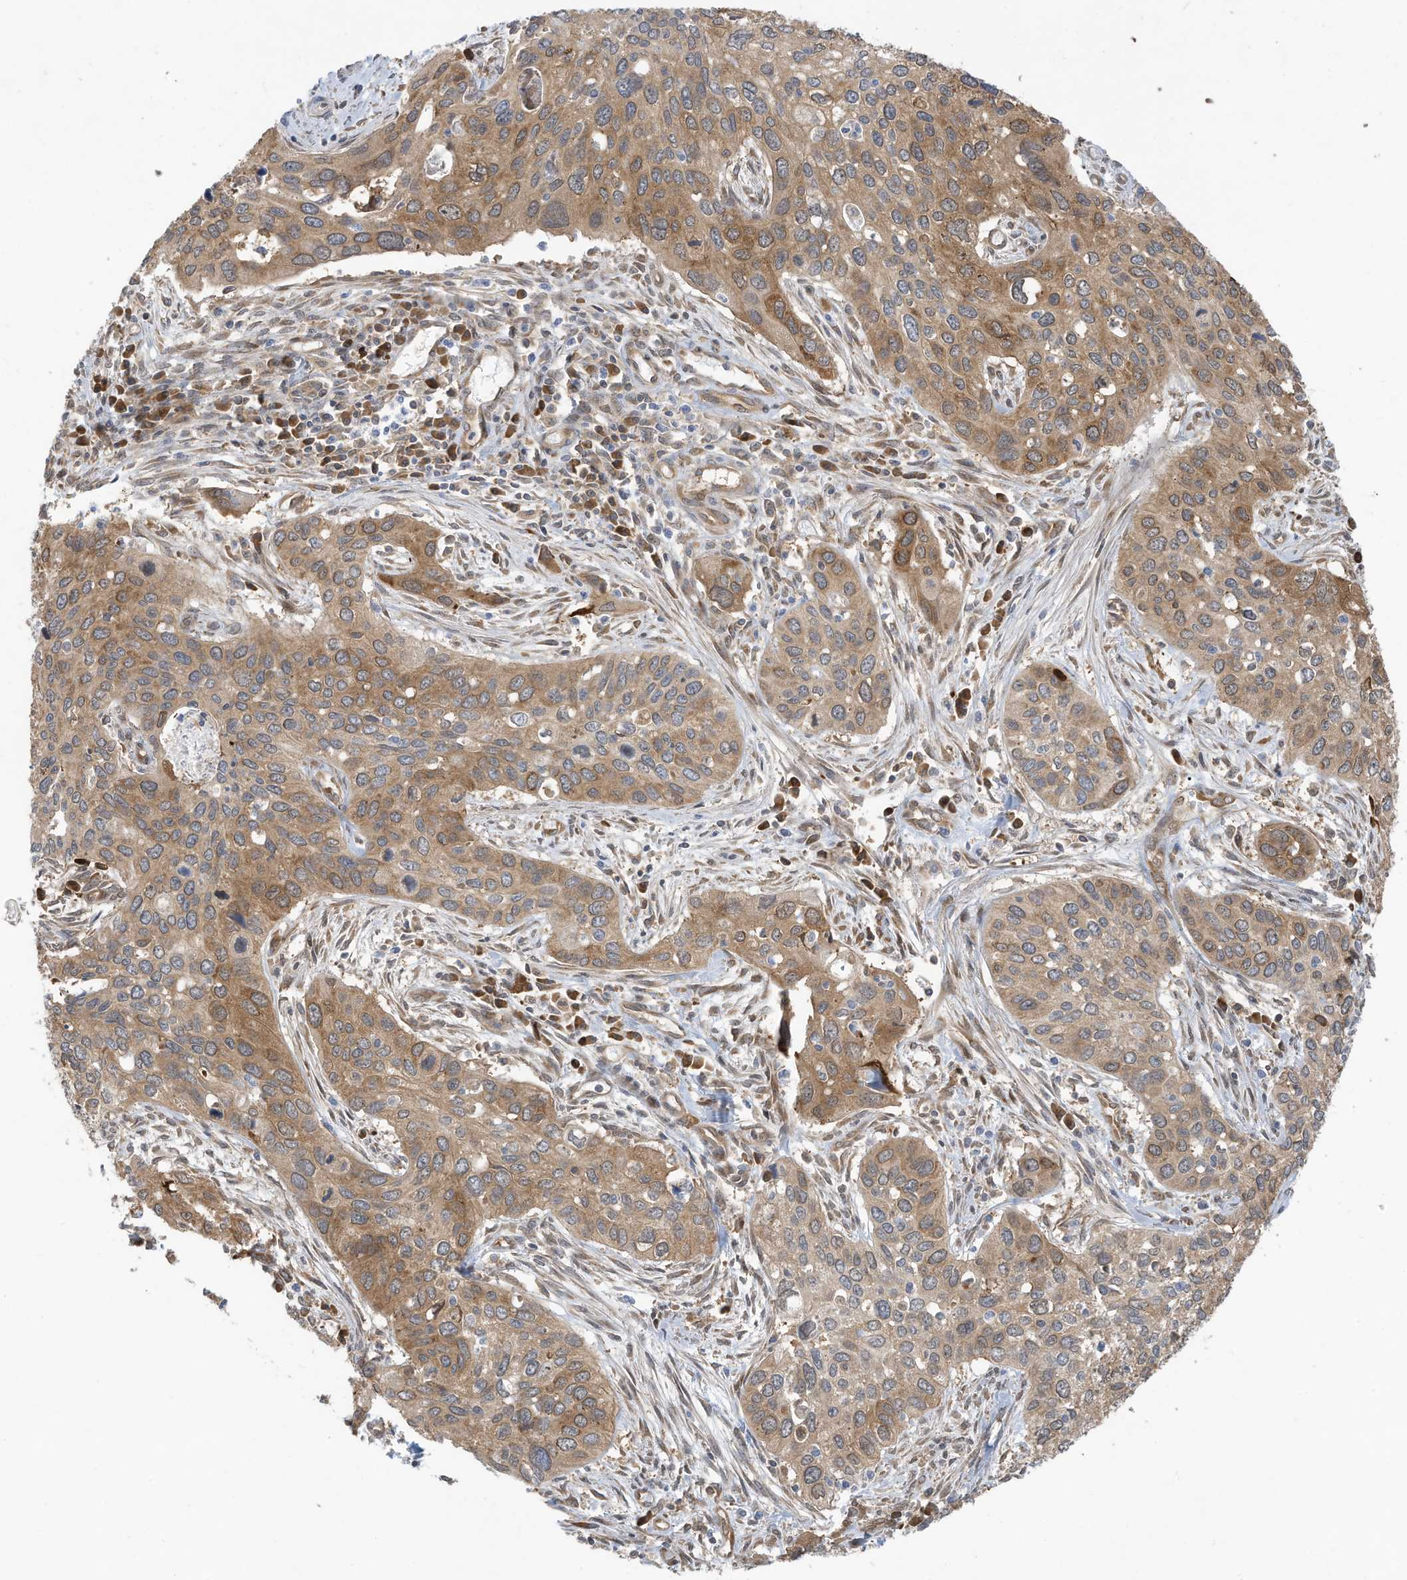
{"staining": {"intensity": "moderate", "quantity": ">75%", "location": "cytoplasmic/membranous"}, "tissue": "cervical cancer", "cell_type": "Tumor cells", "image_type": "cancer", "snomed": [{"axis": "morphology", "description": "Squamous cell carcinoma, NOS"}, {"axis": "topography", "description": "Cervix"}], "caption": "Cervical cancer stained with a protein marker shows moderate staining in tumor cells.", "gene": "USE1", "patient": {"sex": "female", "age": 55}}